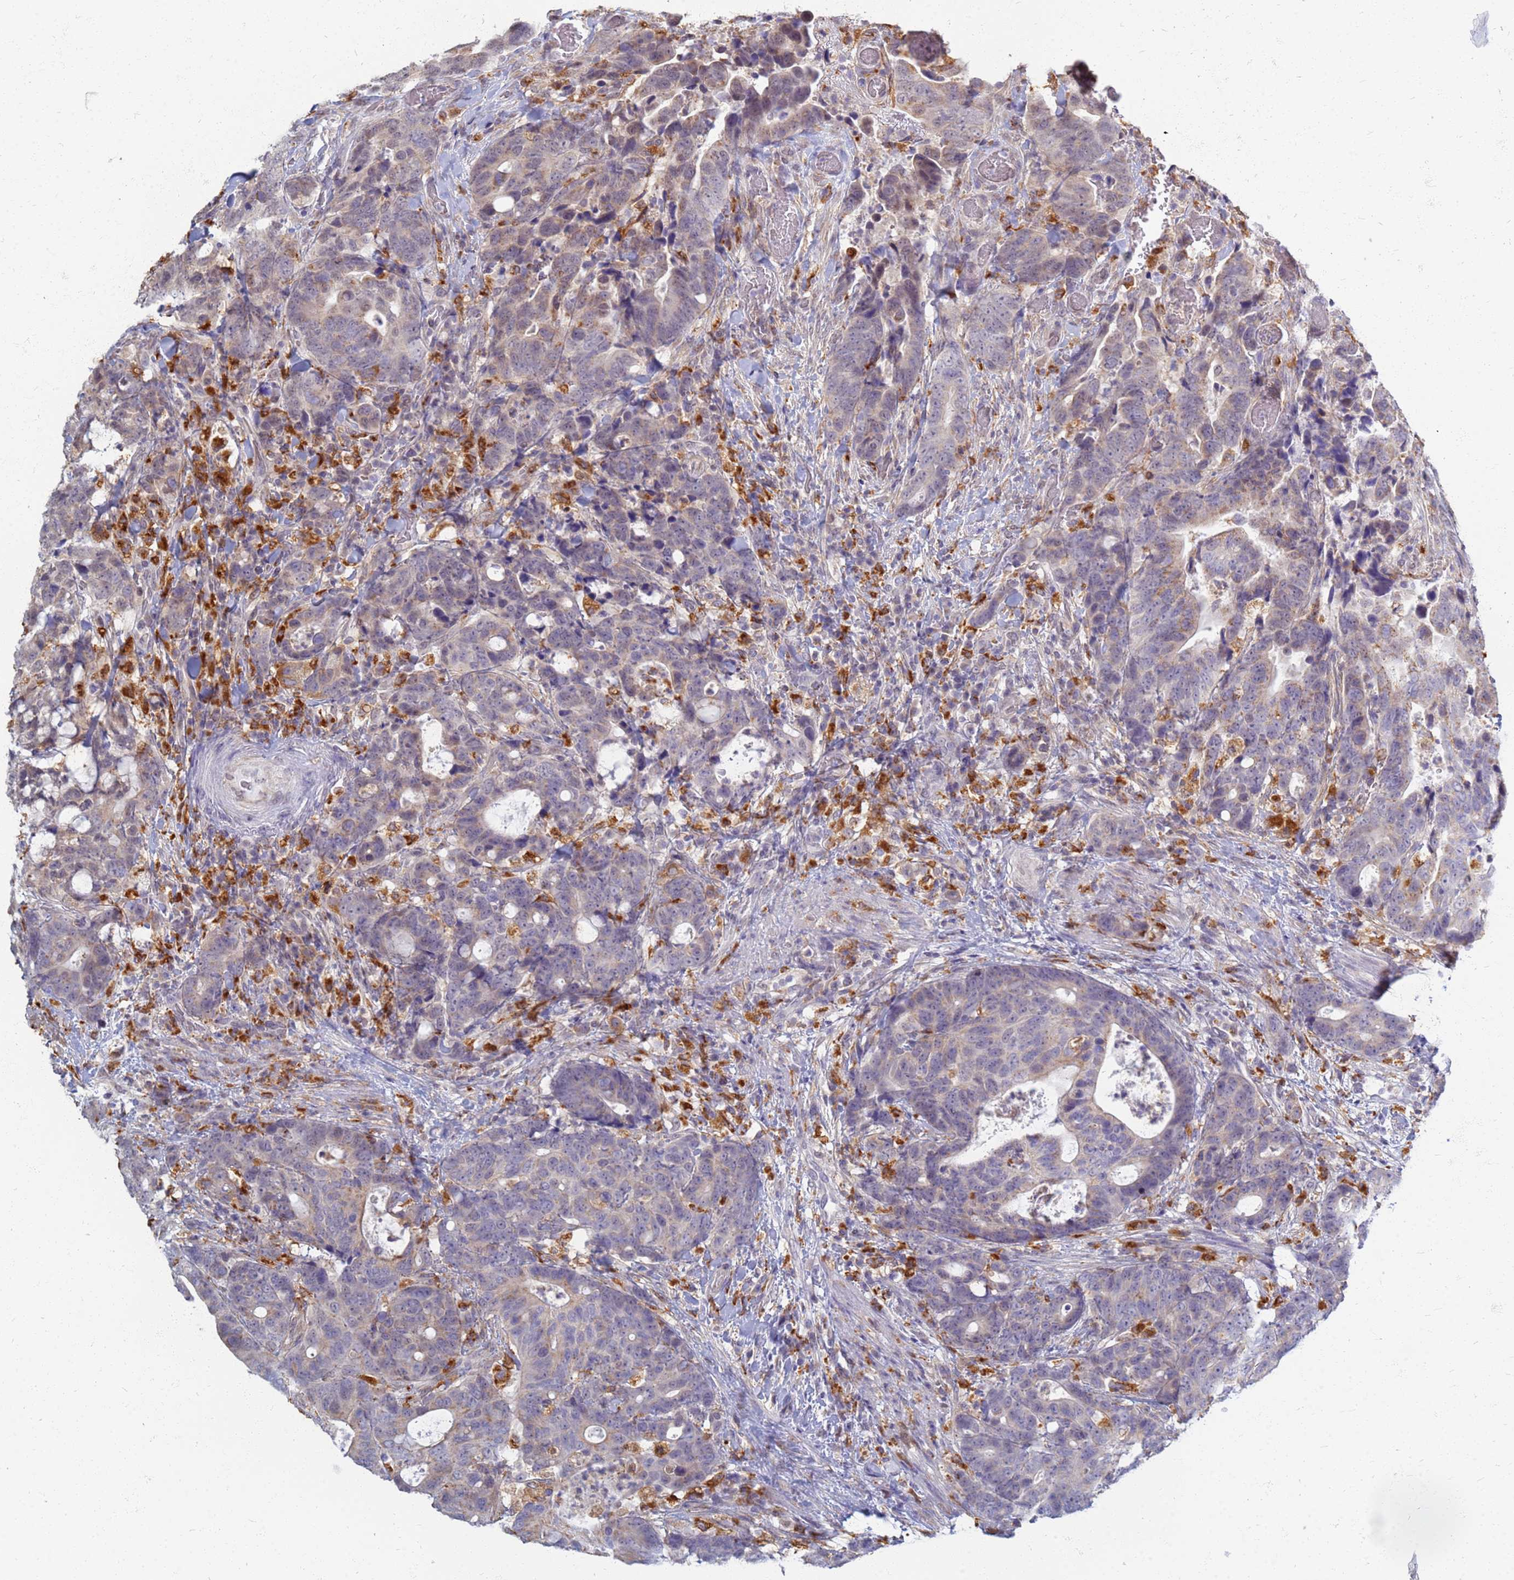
{"staining": {"intensity": "weak", "quantity": "<25%", "location": "cytoplasmic/membranous"}, "tissue": "colorectal cancer", "cell_type": "Tumor cells", "image_type": "cancer", "snomed": [{"axis": "morphology", "description": "Adenocarcinoma, NOS"}, {"axis": "topography", "description": "Colon"}], "caption": "The immunohistochemistry (IHC) micrograph has no significant expression in tumor cells of adenocarcinoma (colorectal) tissue.", "gene": "ATP6V1E1", "patient": {"sex": "female", "age": 82}}